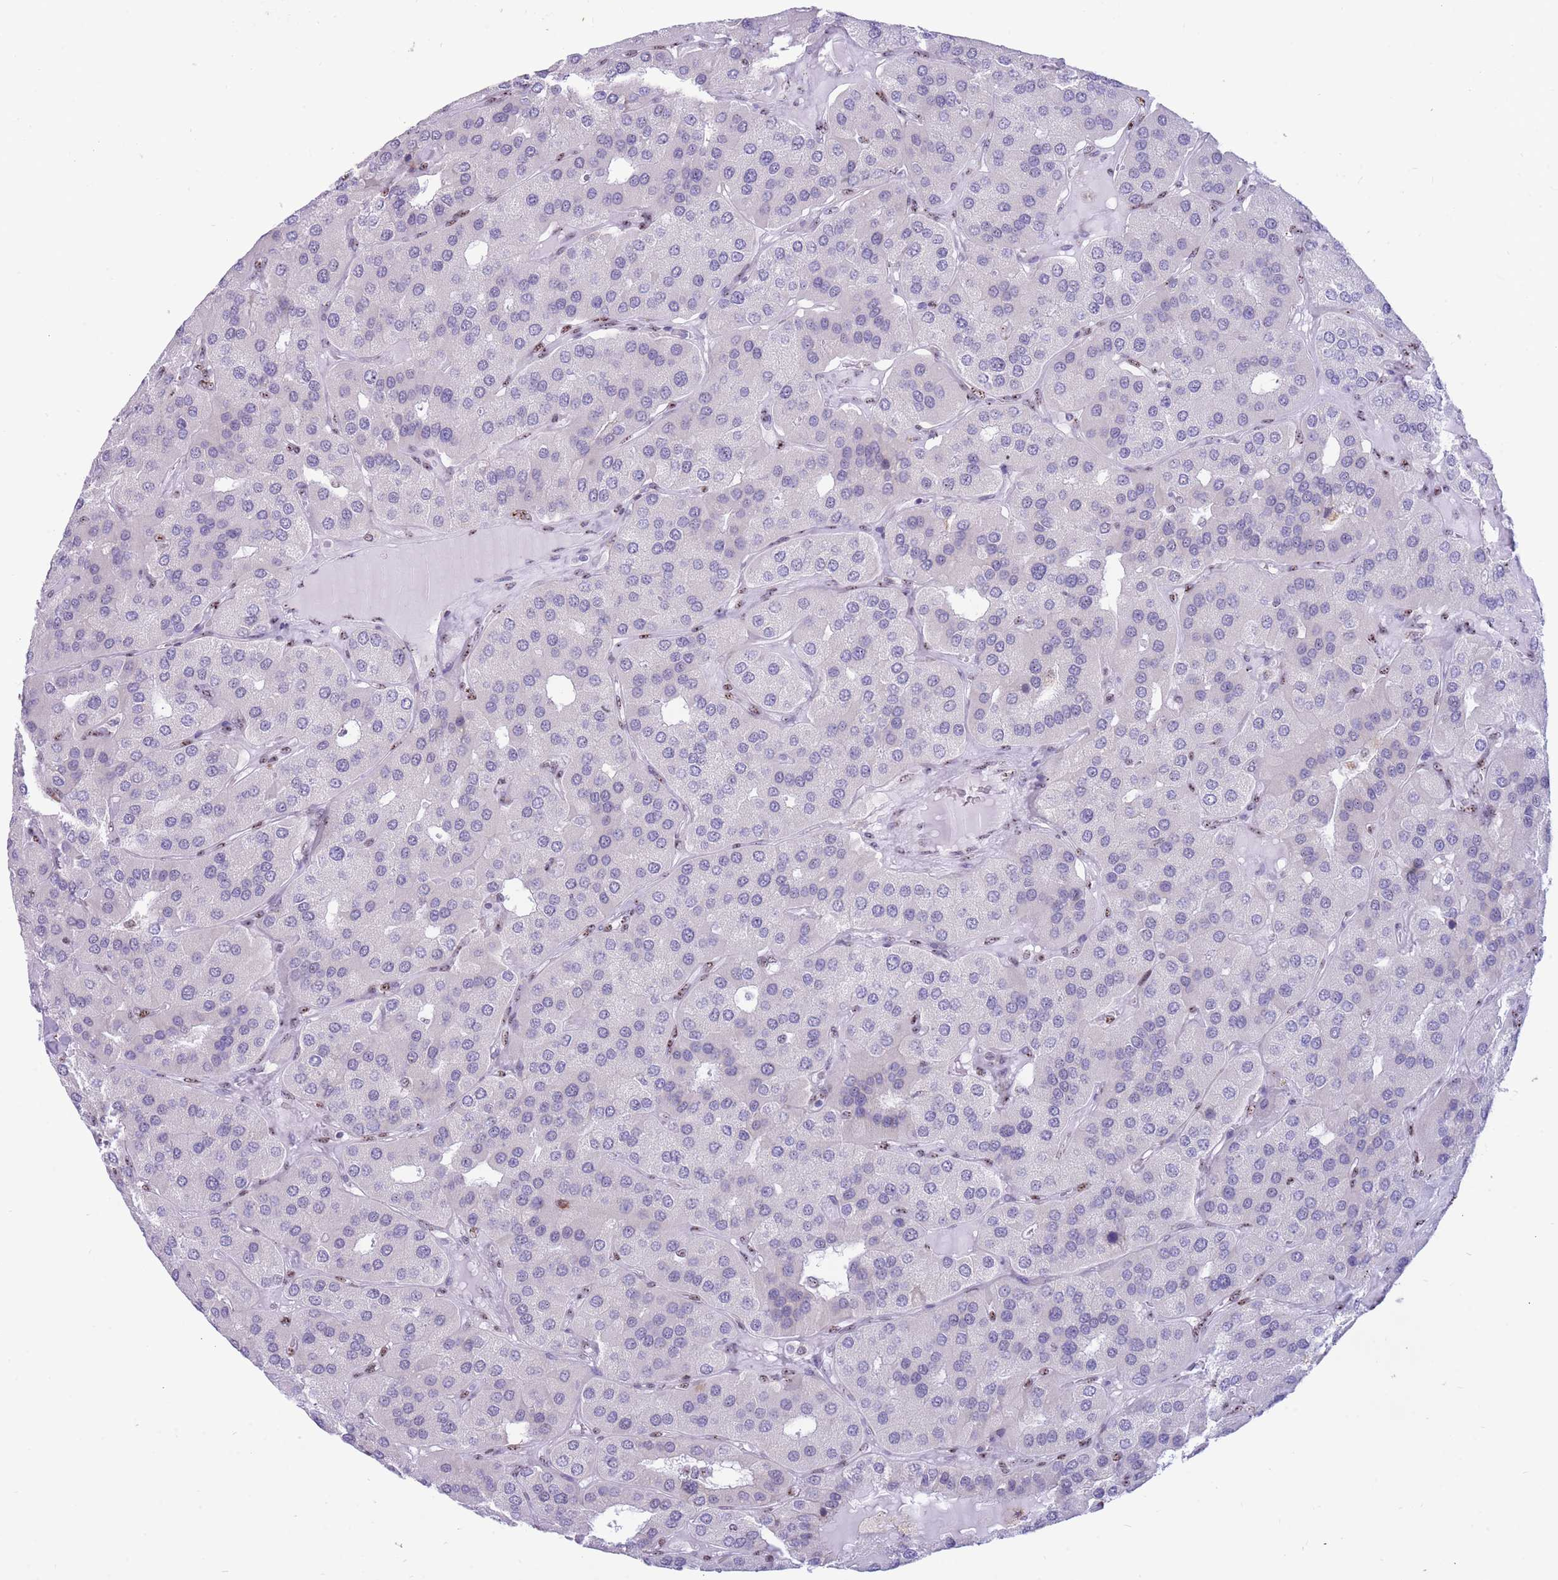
{"staining": {"intensity": "negative", "quantity": "none", "location": "none"}, "tissue": "parathyroid gland", "cell_type": "Glandular cells", "image_type": "normal", "snomed": [{"axis": "morphology", "description": "Normal tissue, NOS"}, {"axis": "morphology", "description": "Adenoma, NOS"}, {"axis": "topography", "description": "Parathyroid gland"}], "caption": "This is an immunohistochemistry (IHC) micrograph of normal human parathyroid gland. There is no positivity in glandular cells.", "gene": "FAM153A", "patient": {"sex": "female", "age": 86}}